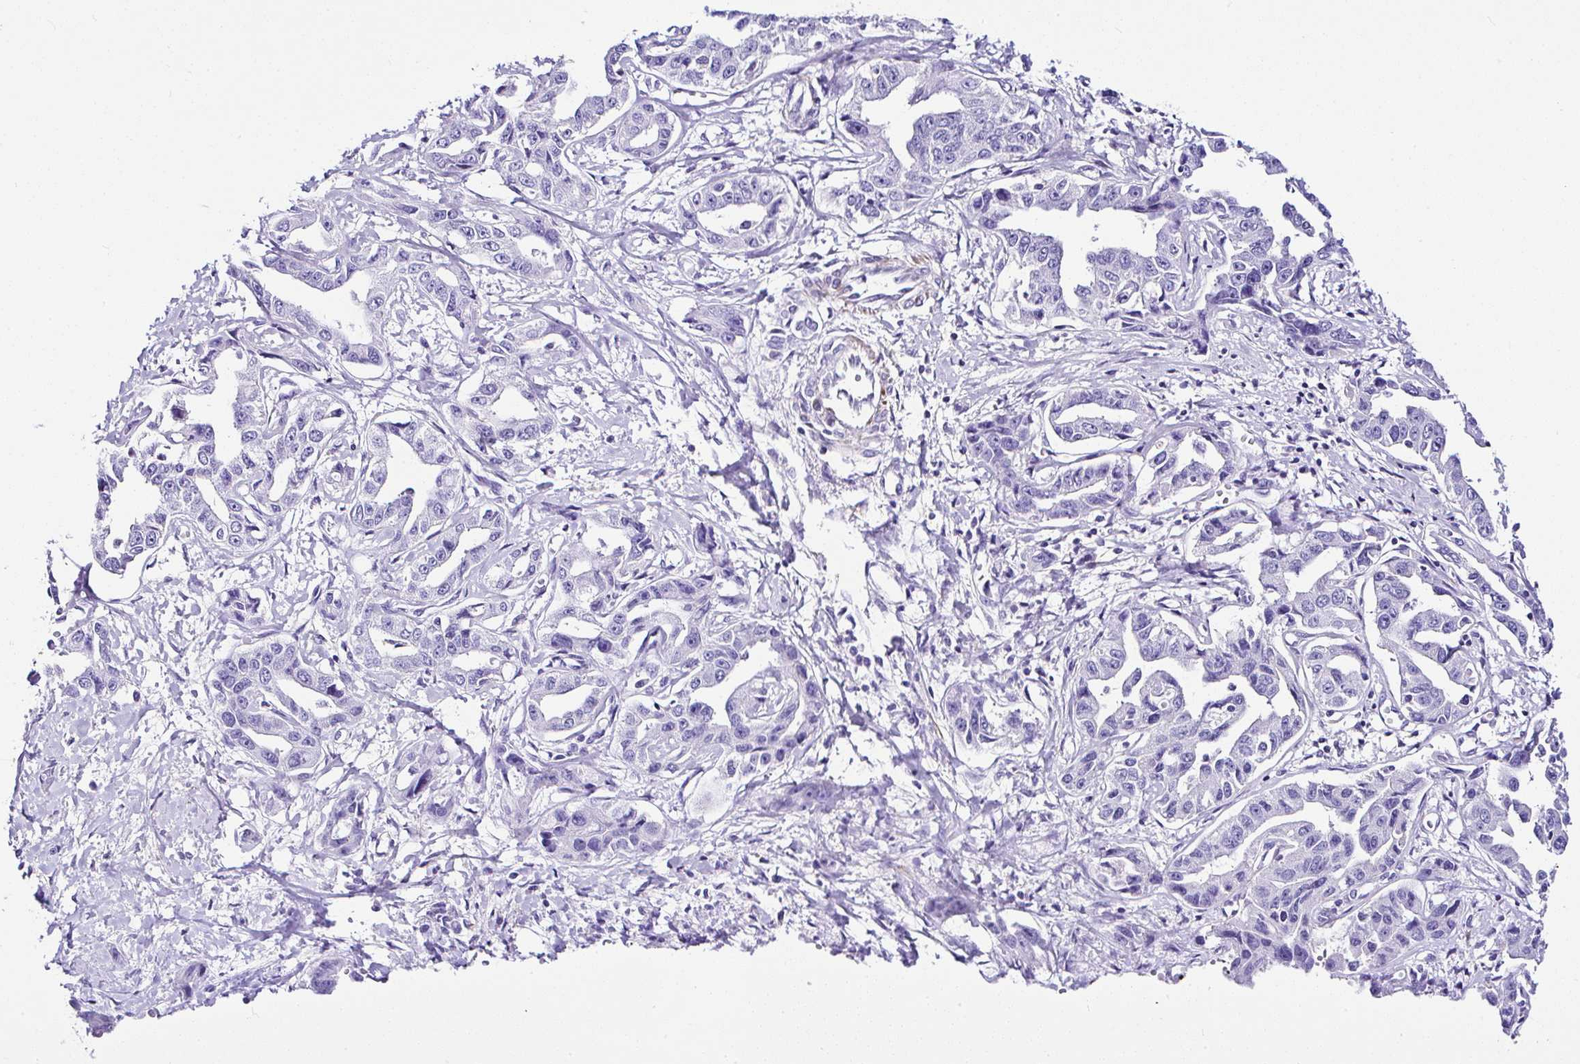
{"staining": {"intensity": "negative", "quantity": "none", "location": "none"}, "tissue": "liver cancer", "cell_type": "Tumor cells", "image_type": "cancer", "snomed": [{"axis": "morphology", "description": "Cholangiocarcinoma"}, {"axis": "topography", "description": "Liver"}], "caption": "Human liver cholangiocarcinoma stained for a protein using immunohistochemistry demonstrates no expression in tumor cells.", "gene": "DEPDC5", "patient": {"sex": "male", "age": 59}}